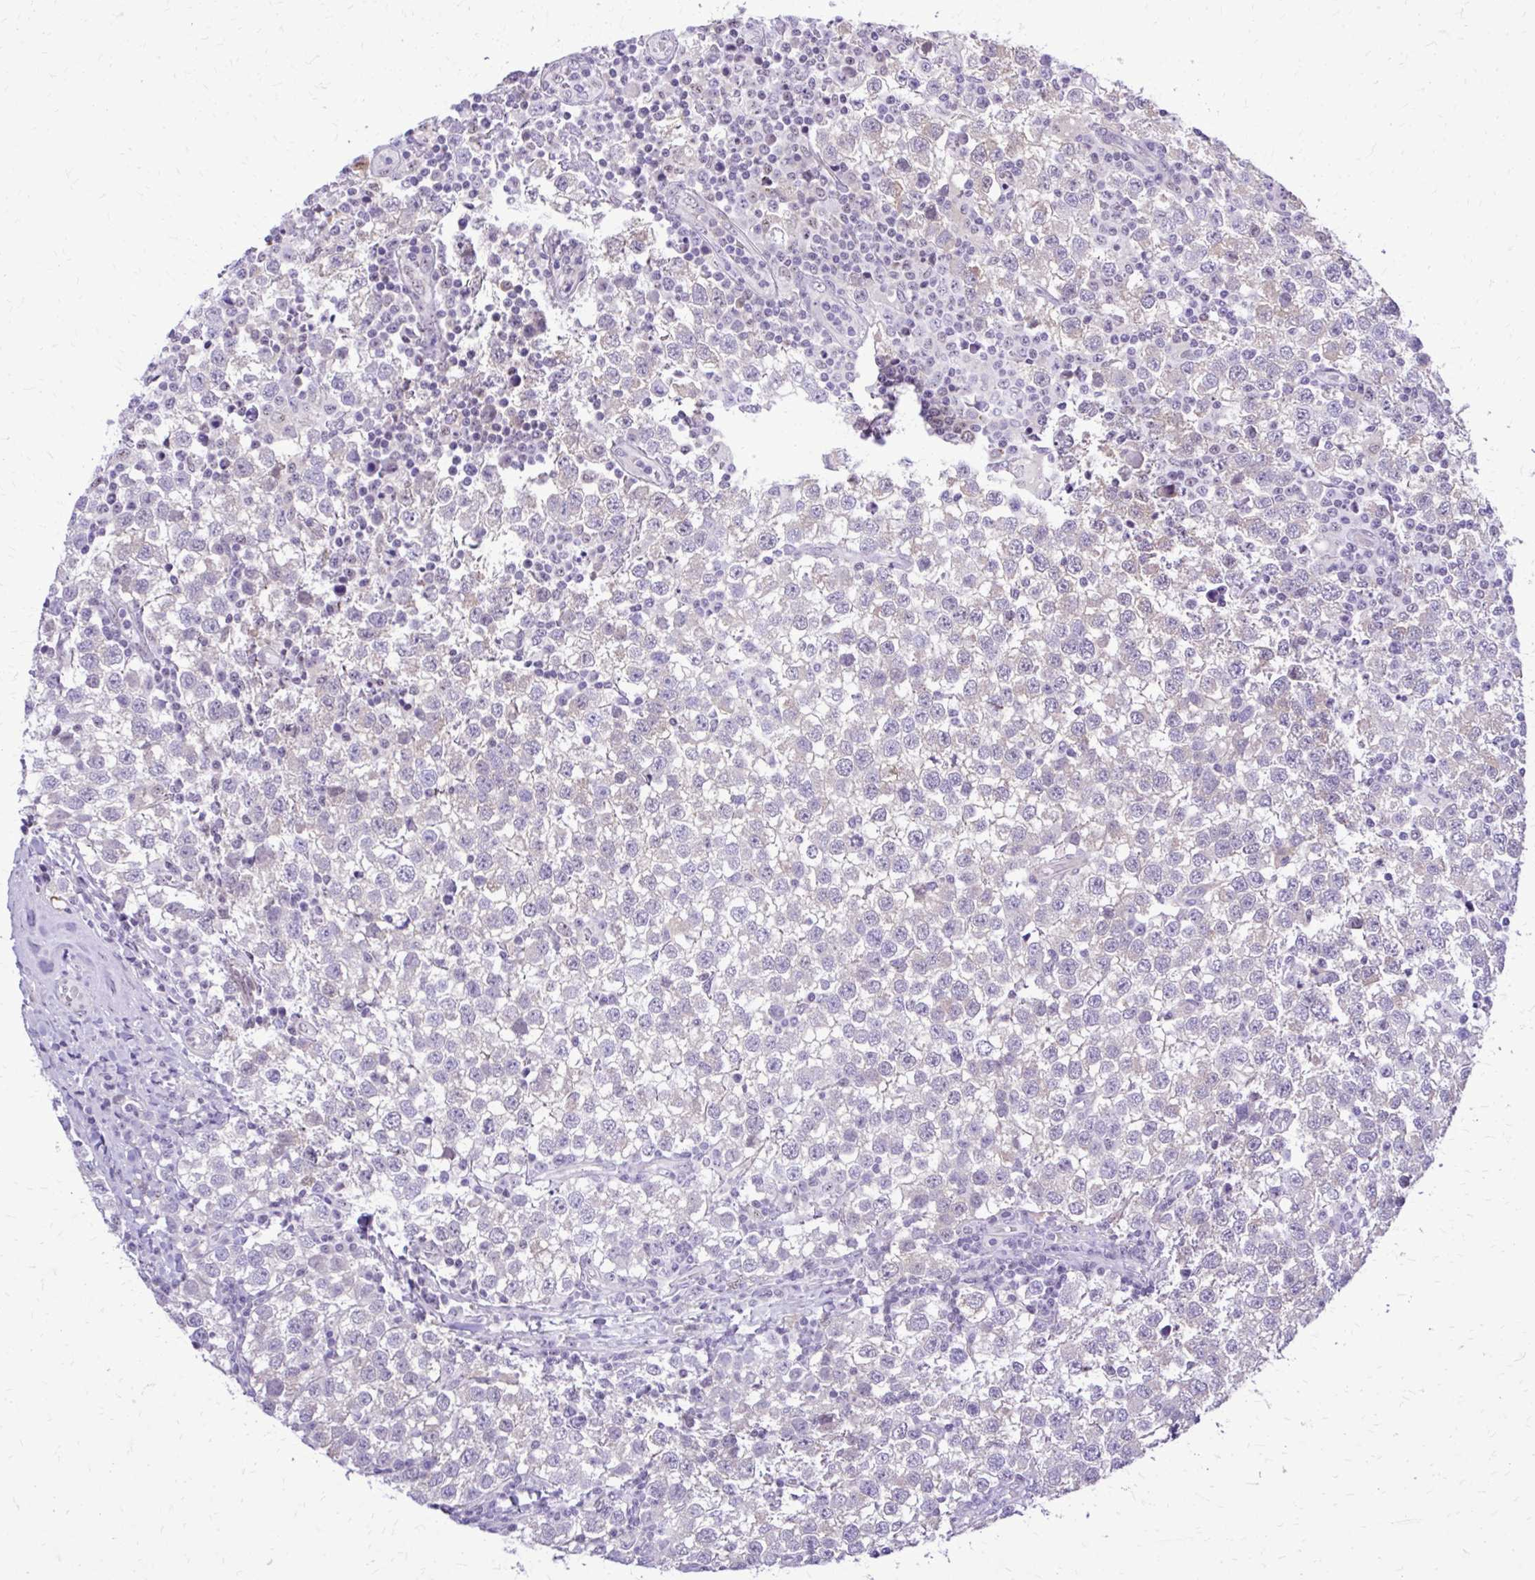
{"staining": {"intensity": "negative", "quantity": "none", "location": "none"}, "tissue": "testis cancer", "cell_type": "Tumor cells", "image_type": "cancer", "snomed": [{"axis": "morphology", "description": "Seminoma, NOS"}, {"axis": "topography", "description": "Testis"}], "caption": "Tumor cells are negative for protein expression in human testis seminoma.", "gene": "RASL11B", "patient": {"sex": "male", "age": 34}}